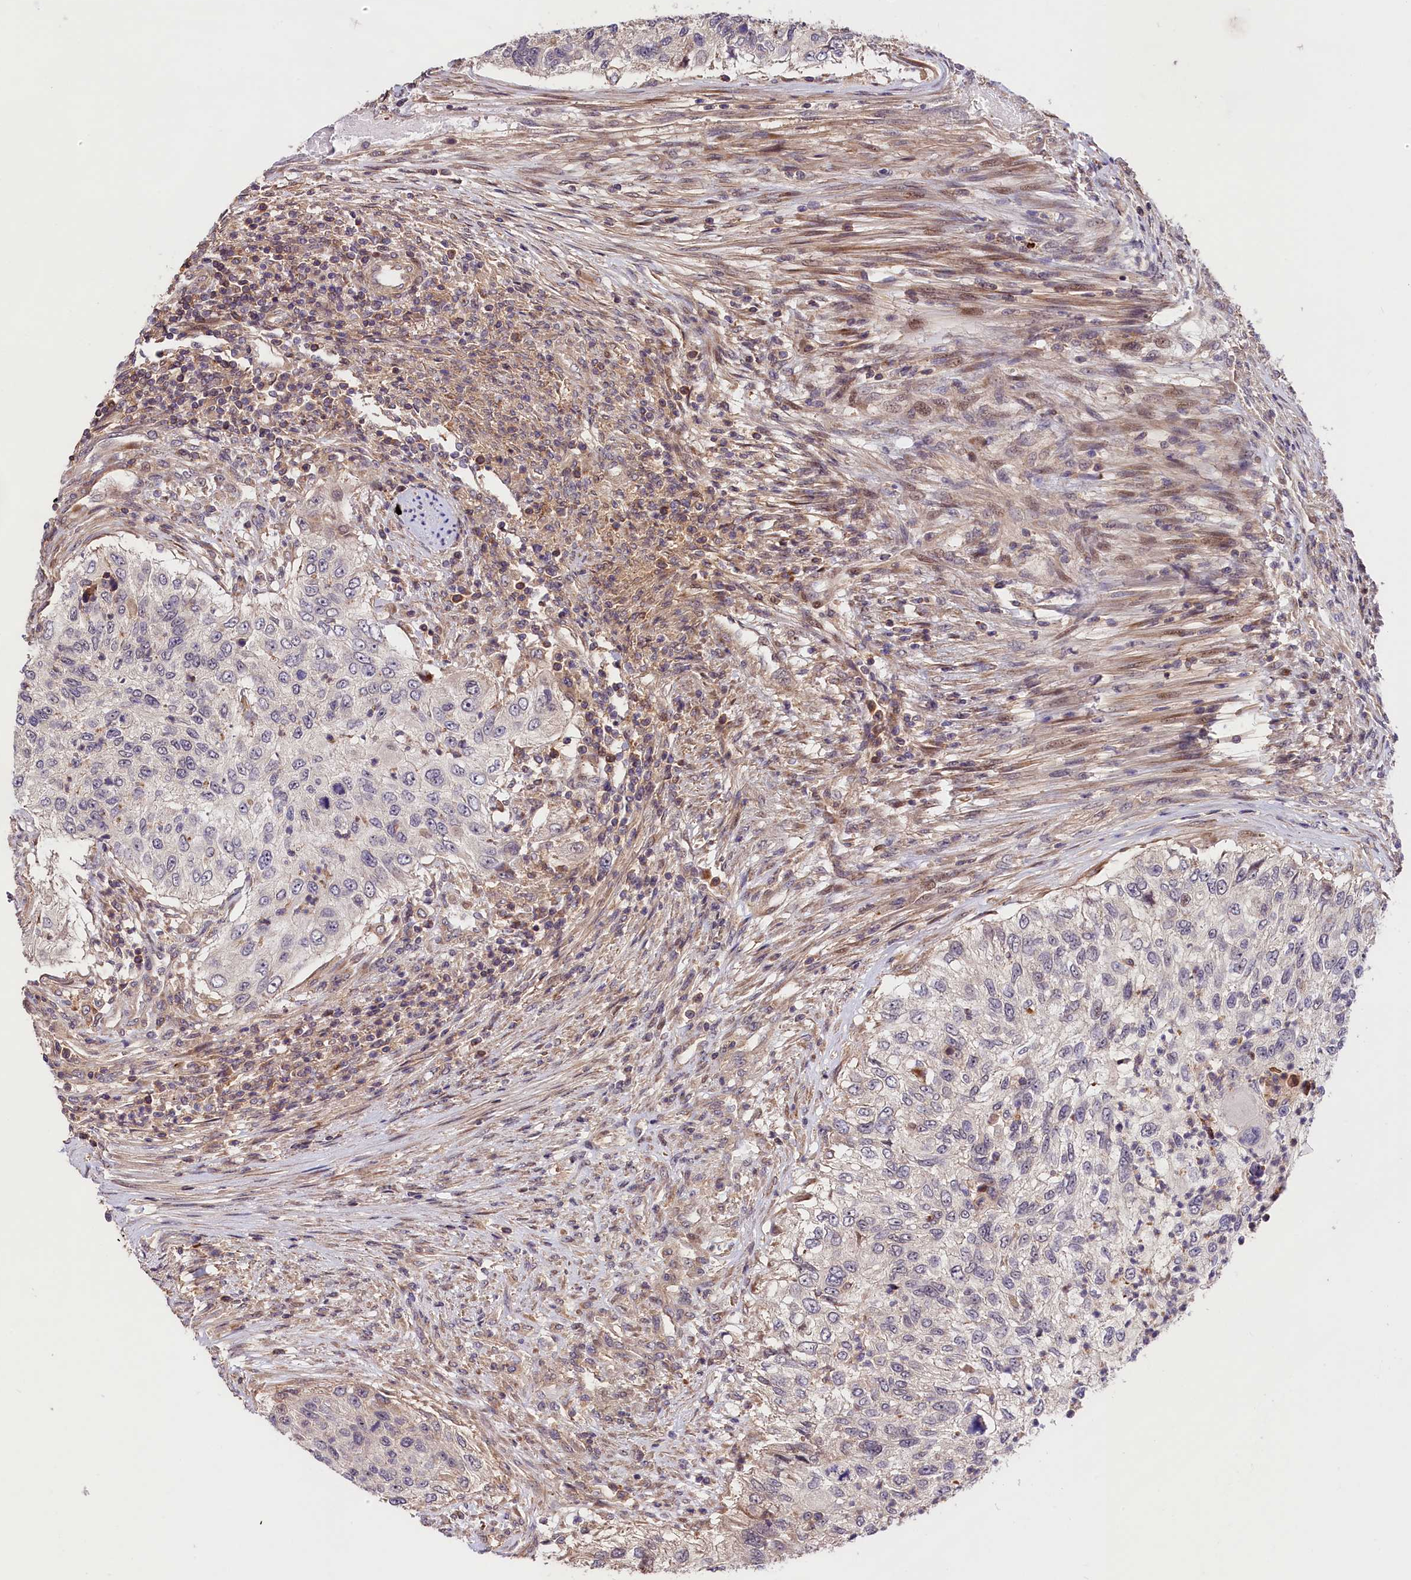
{"staining": {"intensity": "negative", "quantity": "none", "location": "none"}, "tissue": "urothelial cancer", "cell_type": "Tumor cells", "image_type": "cancer", "snomed": [{"axis": "morphology", "description": "Urothelial carcinoma, High grade"}, {"axis": "topography", "description": "Urinary bladder"}], "caption": "Micrograph shows no significant protein staining in tumor cells of urothelial carcinoma (high-grade).", "gene": "CACNA1H", "patient": {"sex": "female", "age": 60}}